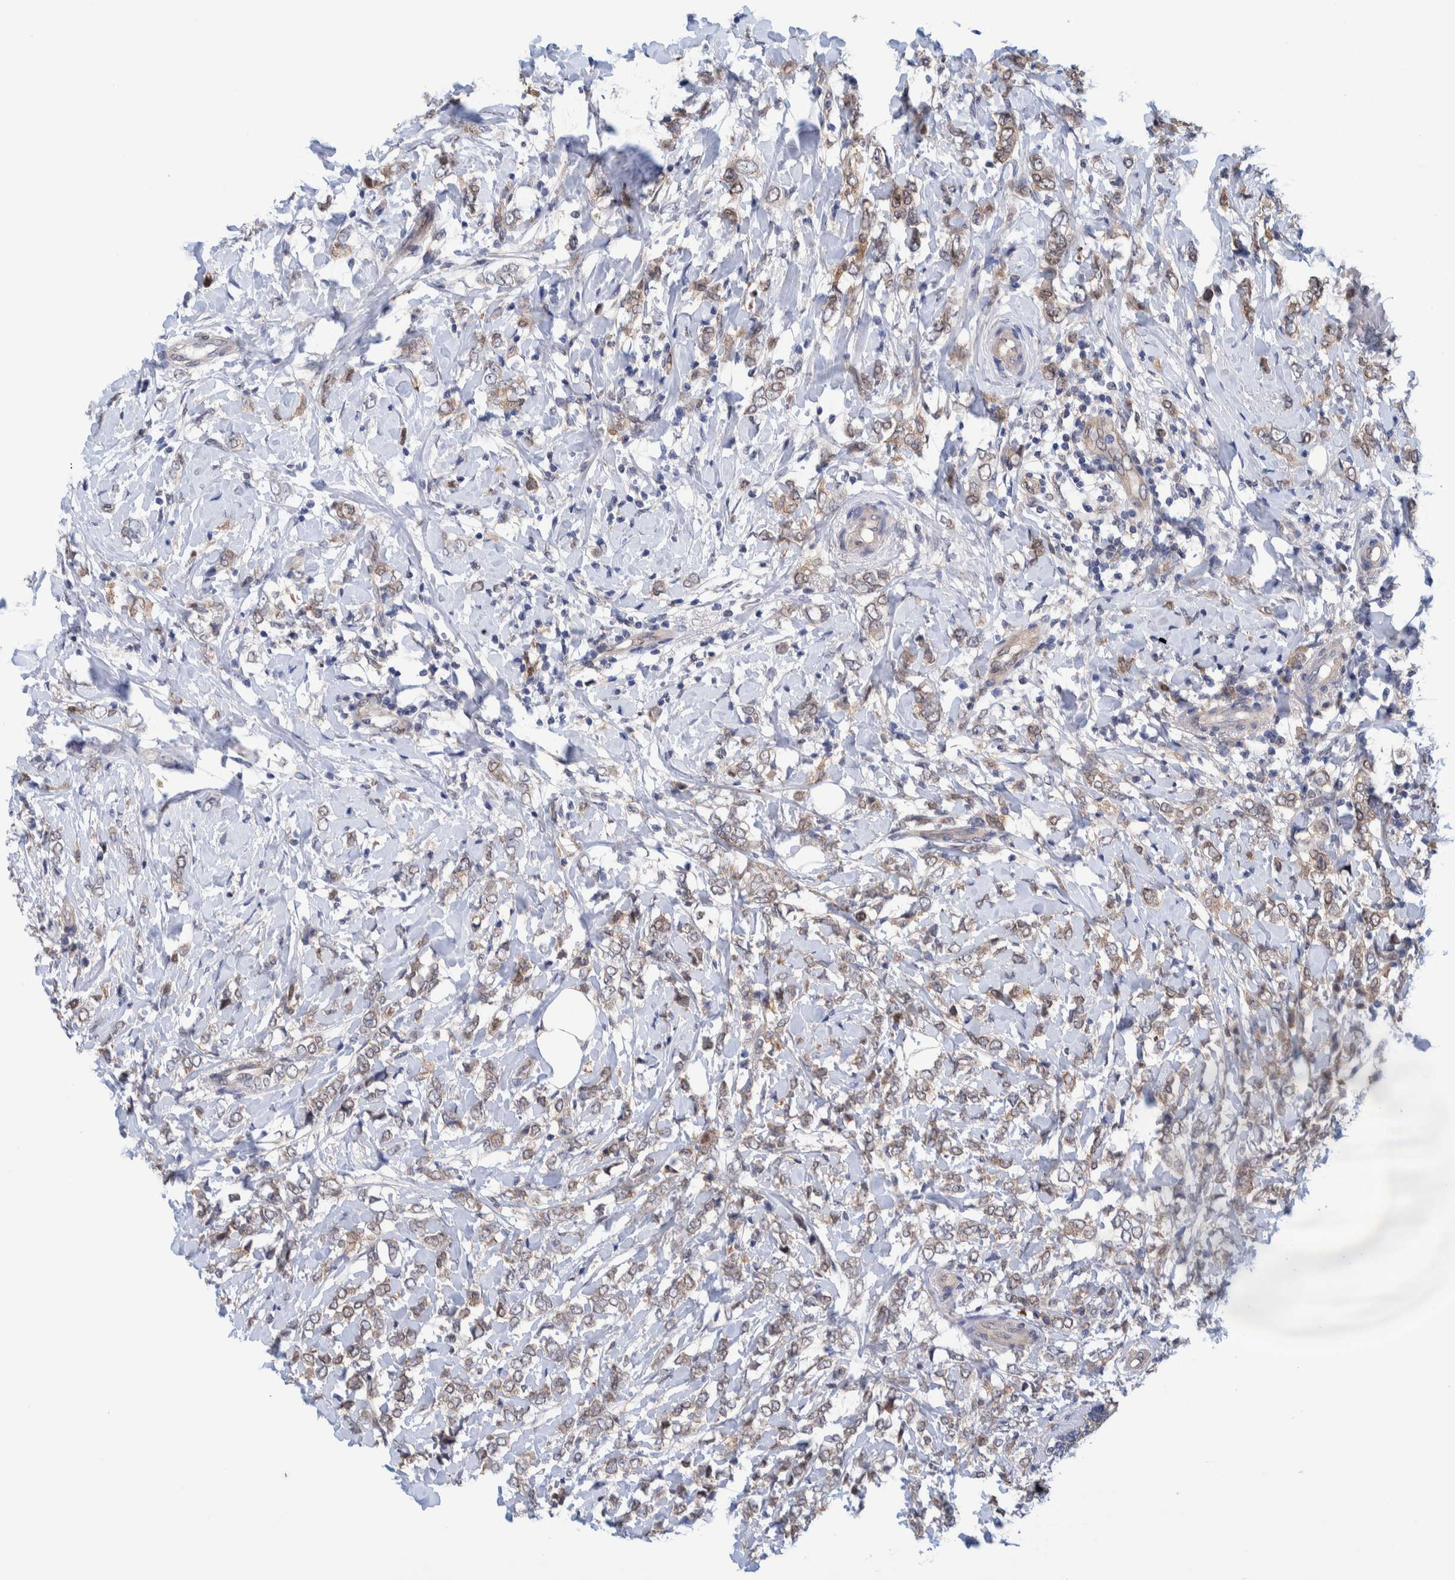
{"staining": {"intensity": "weak", "quantity": ">75%", "location": "cytoplasmic/membranous"}, "tissue": "breast cancer", "cell_type": "Tumor cells", "image_type": "cancer", "snomed": [{"axis": "morphology", "description": "Normal tissue, NOS"}, {"axis": "morphology", "description": "Lobular carcinoma"}, {"axis": "topography", "description": "Breast"}], "caption": "Immunohistochemical staining of breast lobular carcinoma demonstrates low levels of weak cytoplasmic/membranous positivity in about >75% of tumor cells. Ihc stains the protein in brown and the nuclei are stained blue.", "gene": "PFAS", "patient": {"sex": "female", "age": 47}}